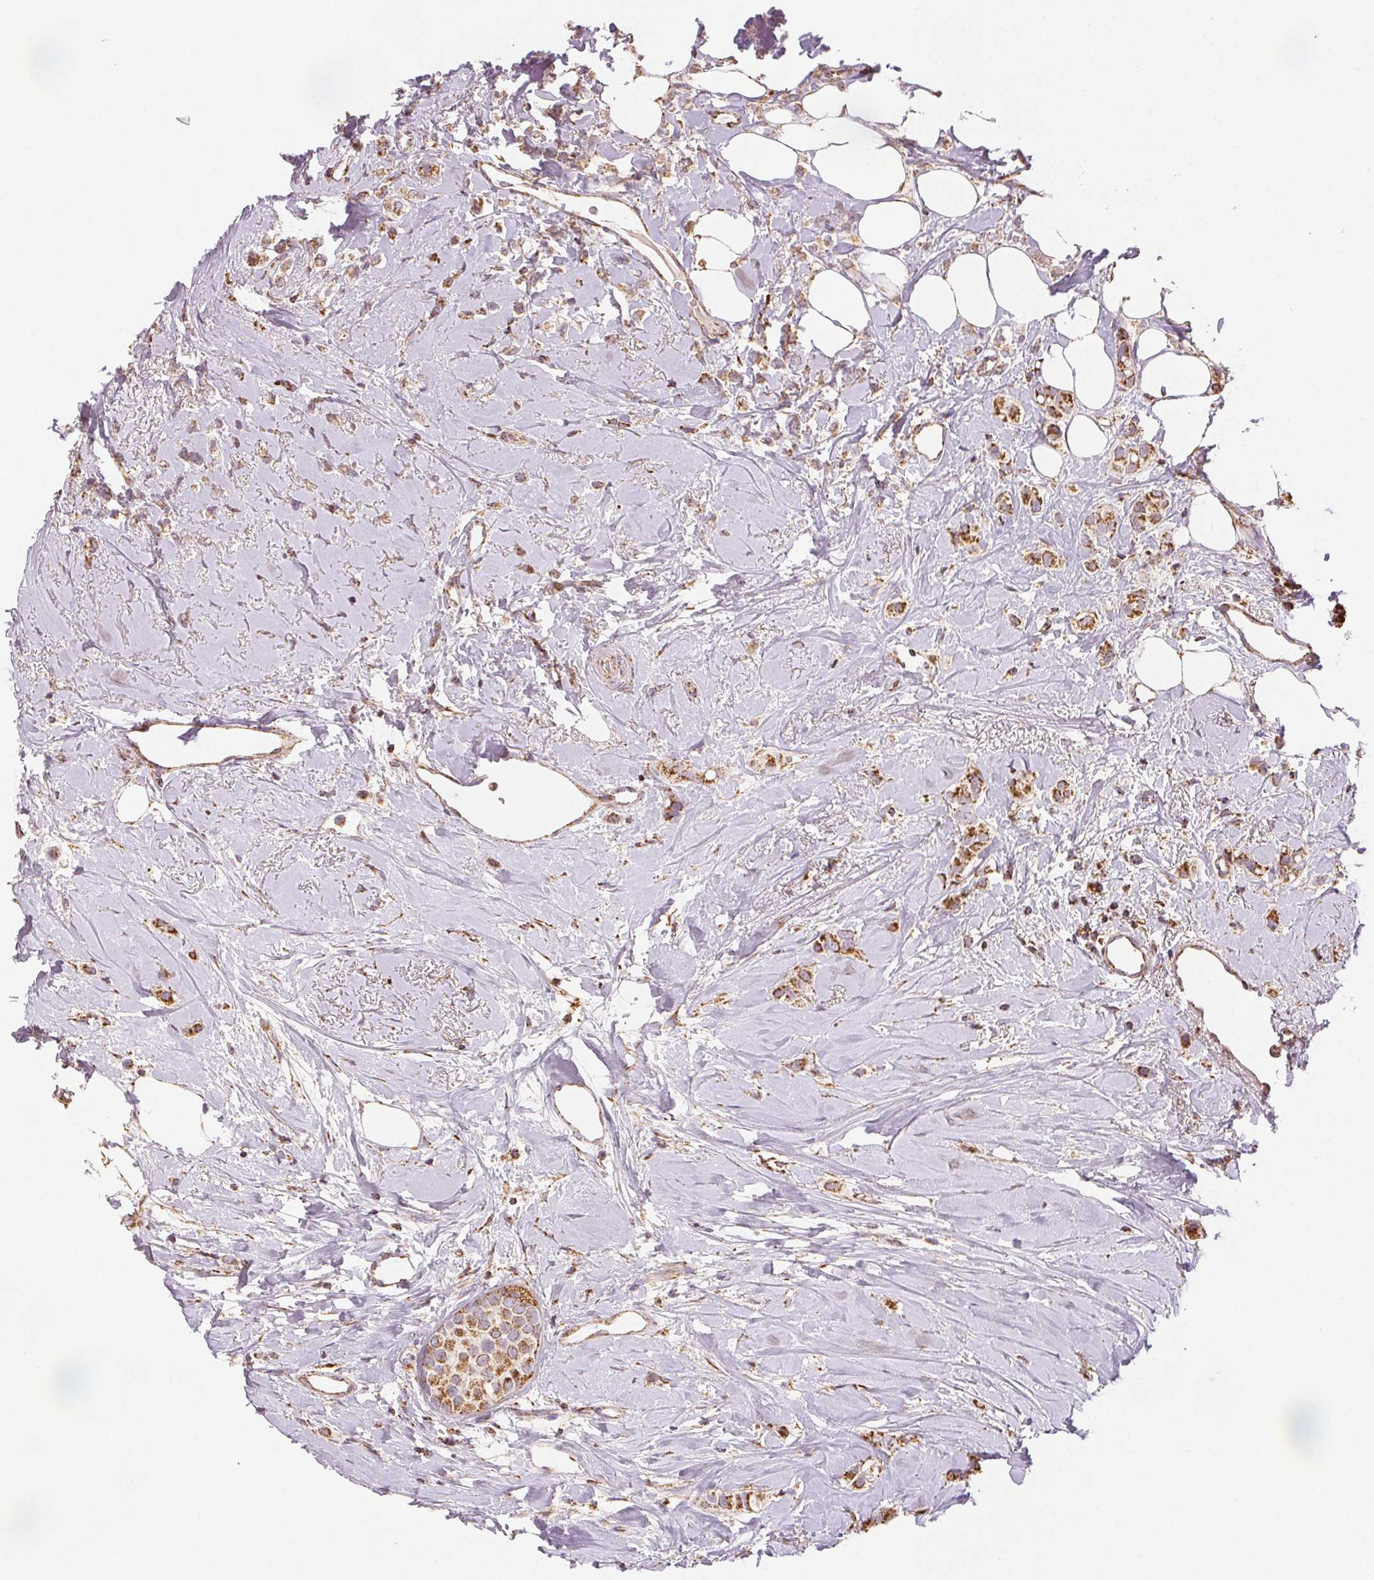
{"staining": {"intensity": "strong", "quantity": ">75%", "location": "cytoplasmic/membranous"}, "tissue": "breast cancer", "cell_type": "Tumor cells", "image_type": "cancer", "snomed": [{"axis": "morphology", "description": "Lobular carcinoma"}, {"axis": "topography", "description": "Breast"}], "caption": "Protein staining of breast cancer tissue shows strong cytoplasmic/membranous positivity in approximately >75% of tumor cells.", "gene": "SDHB", "patient": {"sex": "female", "age": 66}}